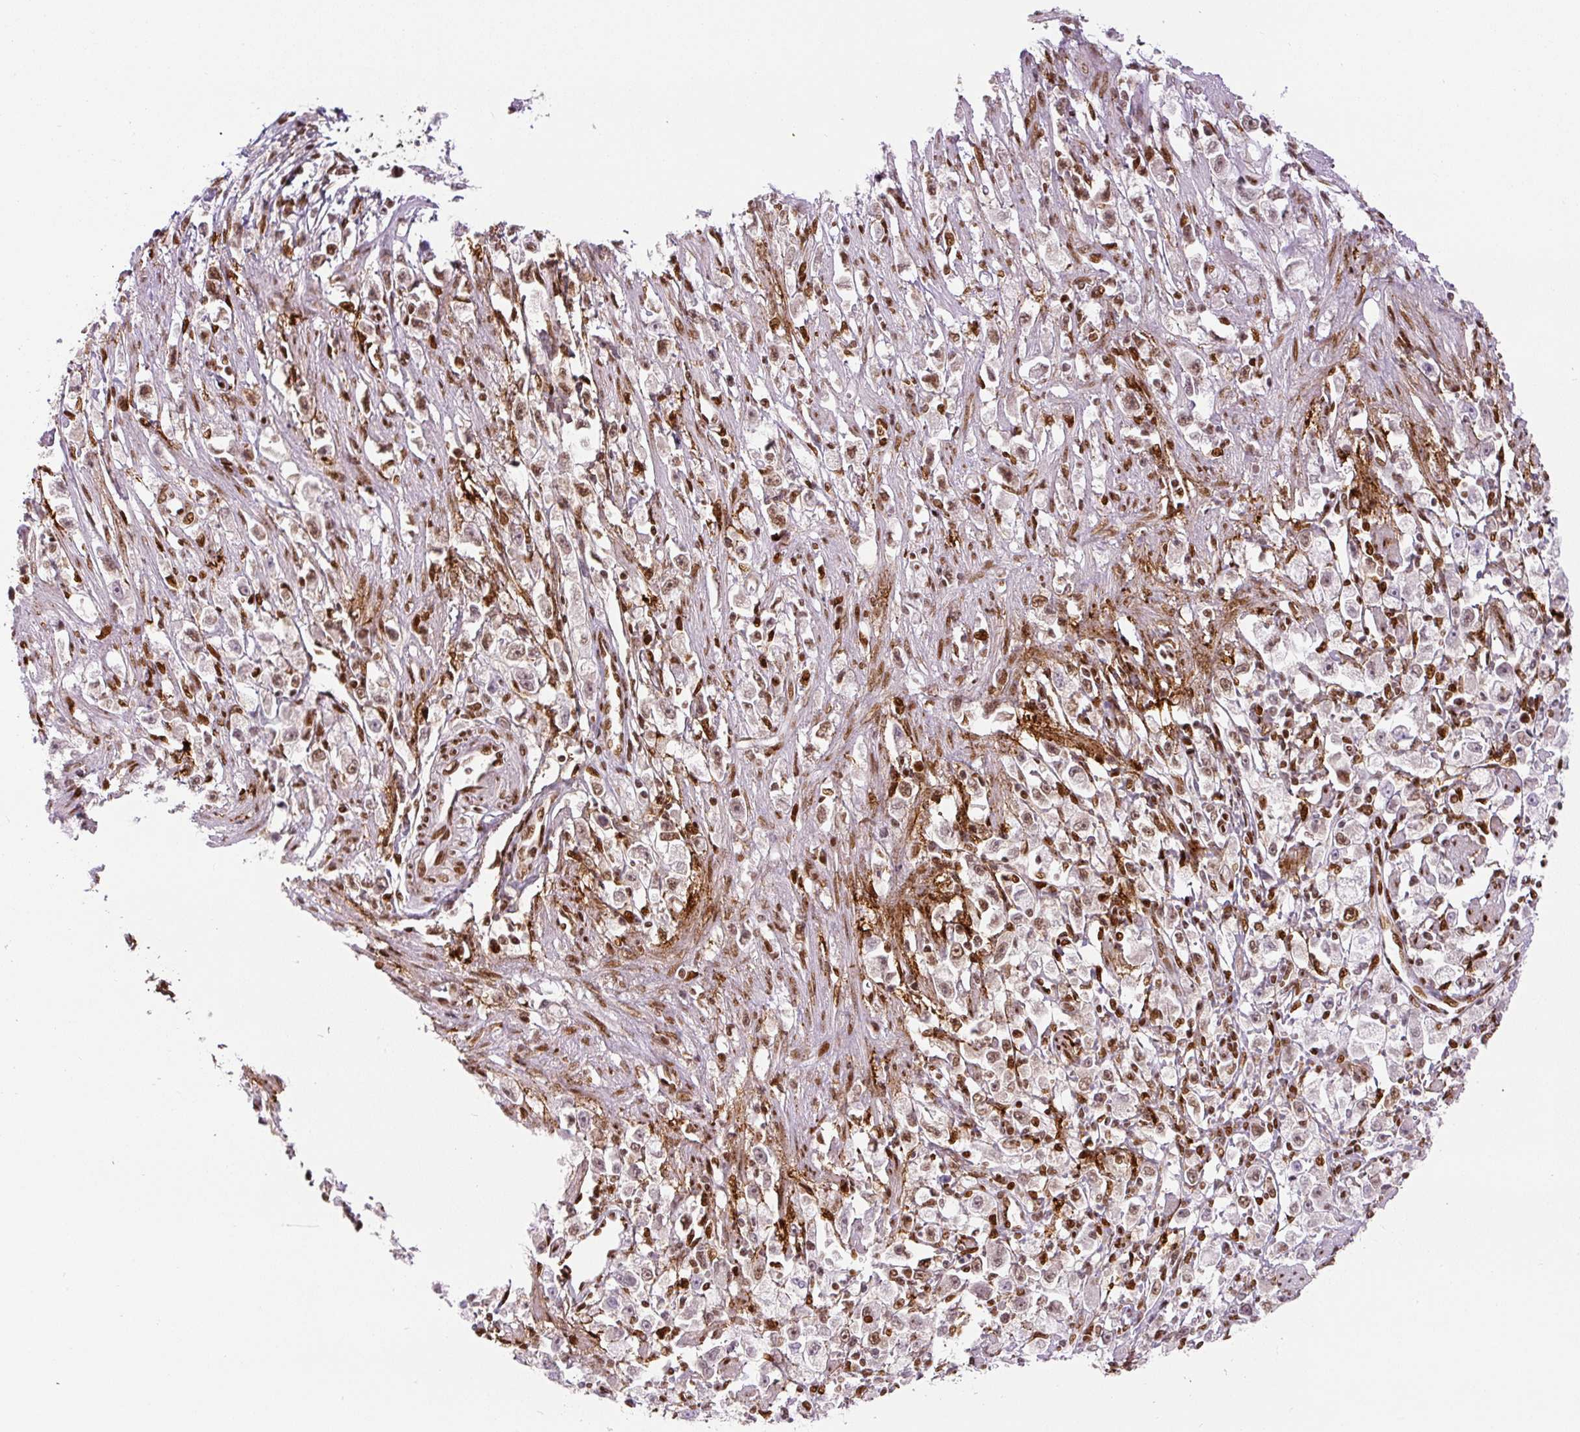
{"staining": {"intensity": "moderate", "quantity": "<25%", "location": "nuclear"}, "tissue": "stomach cancer", "cell_type": "Tumor cells", "image_type": "cancer", "snomed": [{"axis": "morphology", "description": "Adenocarcinoma, NOS"}, {"axis": "topography", "description": "Stomach"}], "caption": "Protein analysis of stomach adenocarcinoma tissue displays moderate nuclear staining in approximately <25% of tumor cells.", "gene": "FUS", "patient": {"sex": "female", "age": 59}}